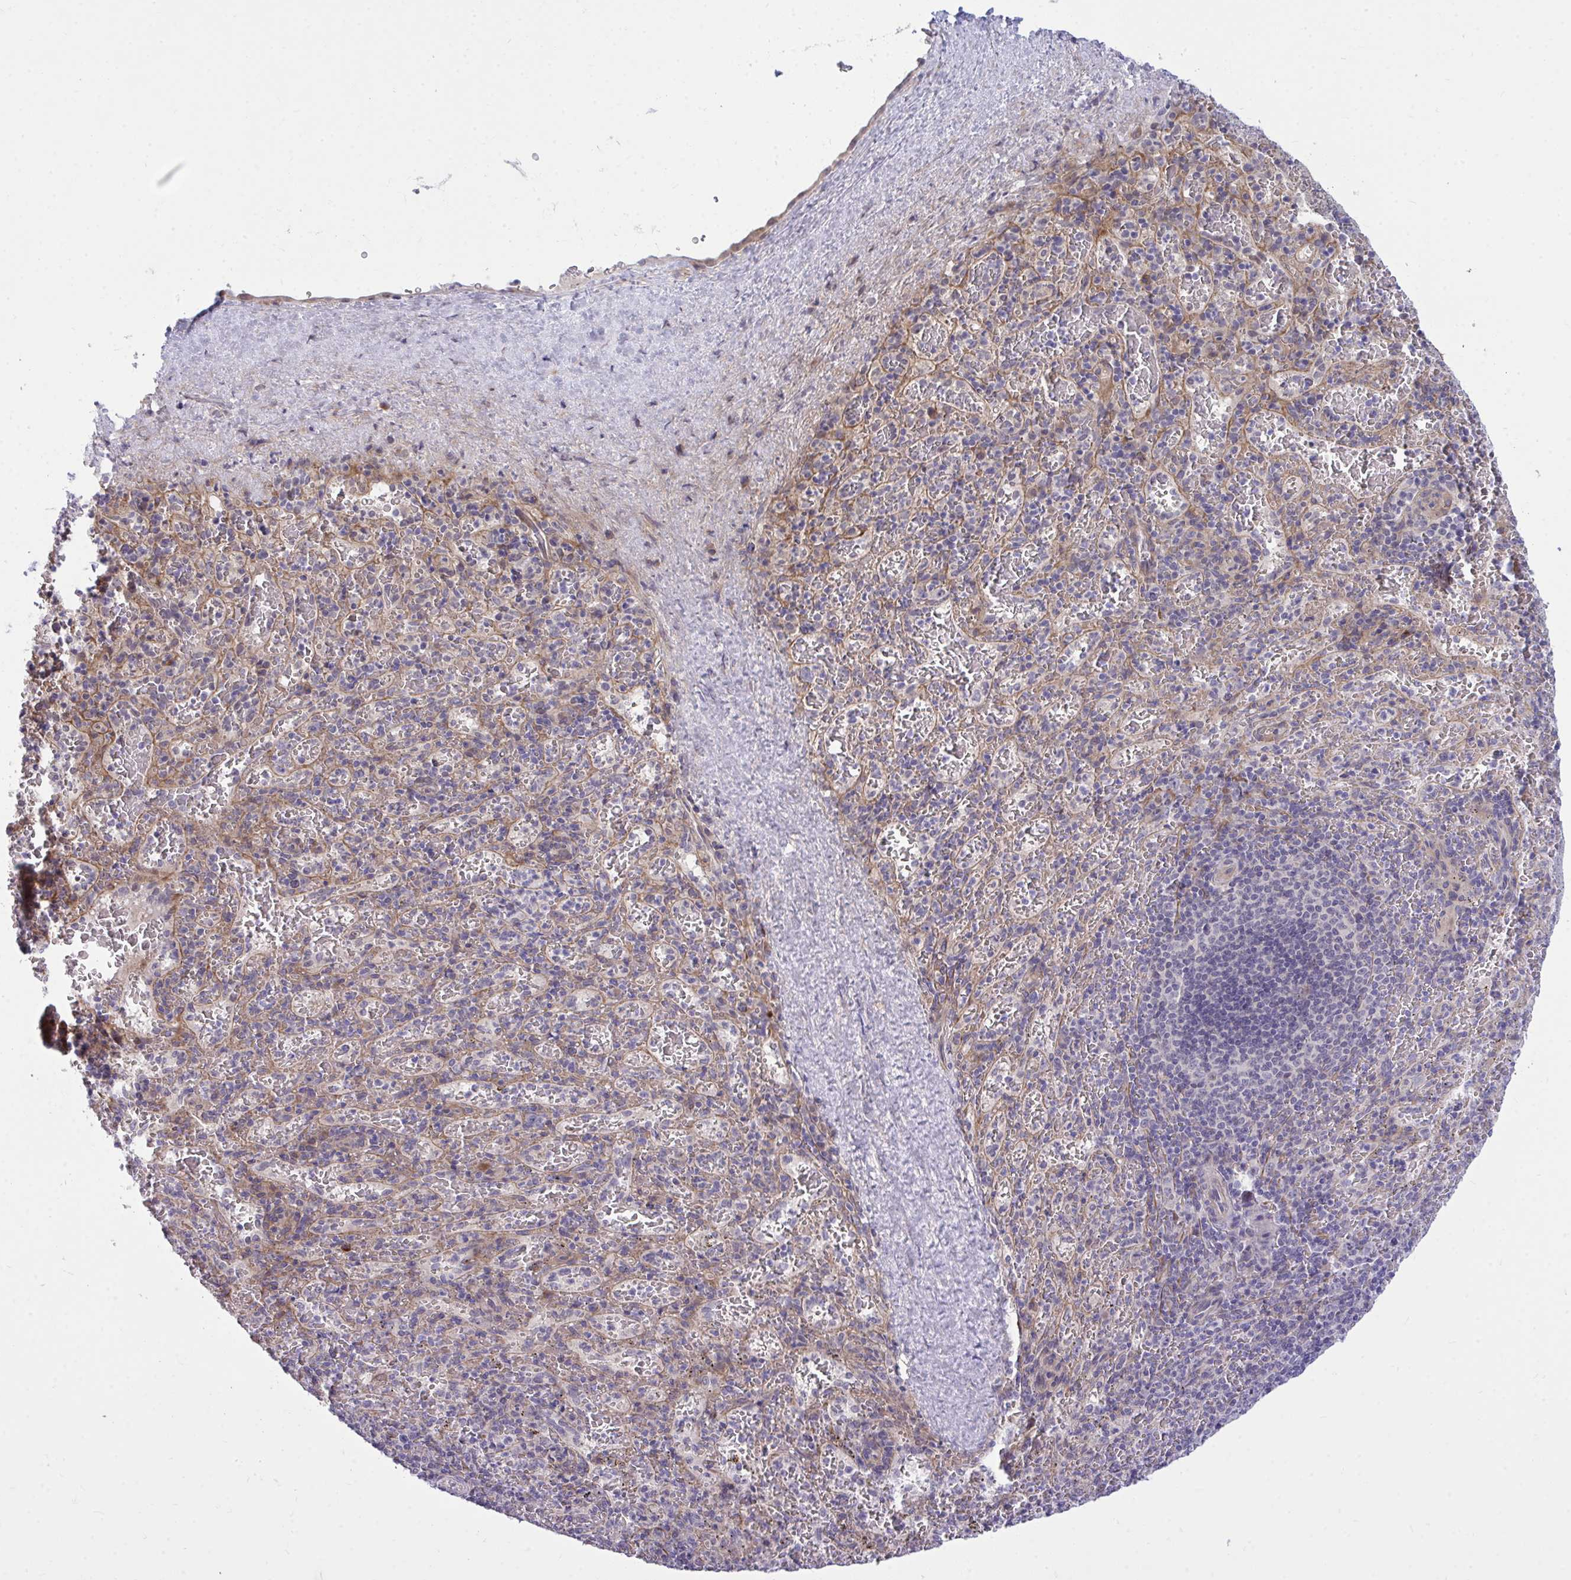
{"staining": {"intensity": "negative", "quantity": "none", "location": "none"}, "tissue": "spleen", "cell_type": "Cells in red pulp", "image_type": "normal", "snomed": [{"axis": "morphology", "description": "Normal tissue, NOS"}, {"axis": "topography", "description": "Spleen"}], "caption": "The histopathology image reveals no staining of cells in red pulp in normal spleen.", "gene": "HMBOX1", "patient": {"sex": "male", "age": 57}}